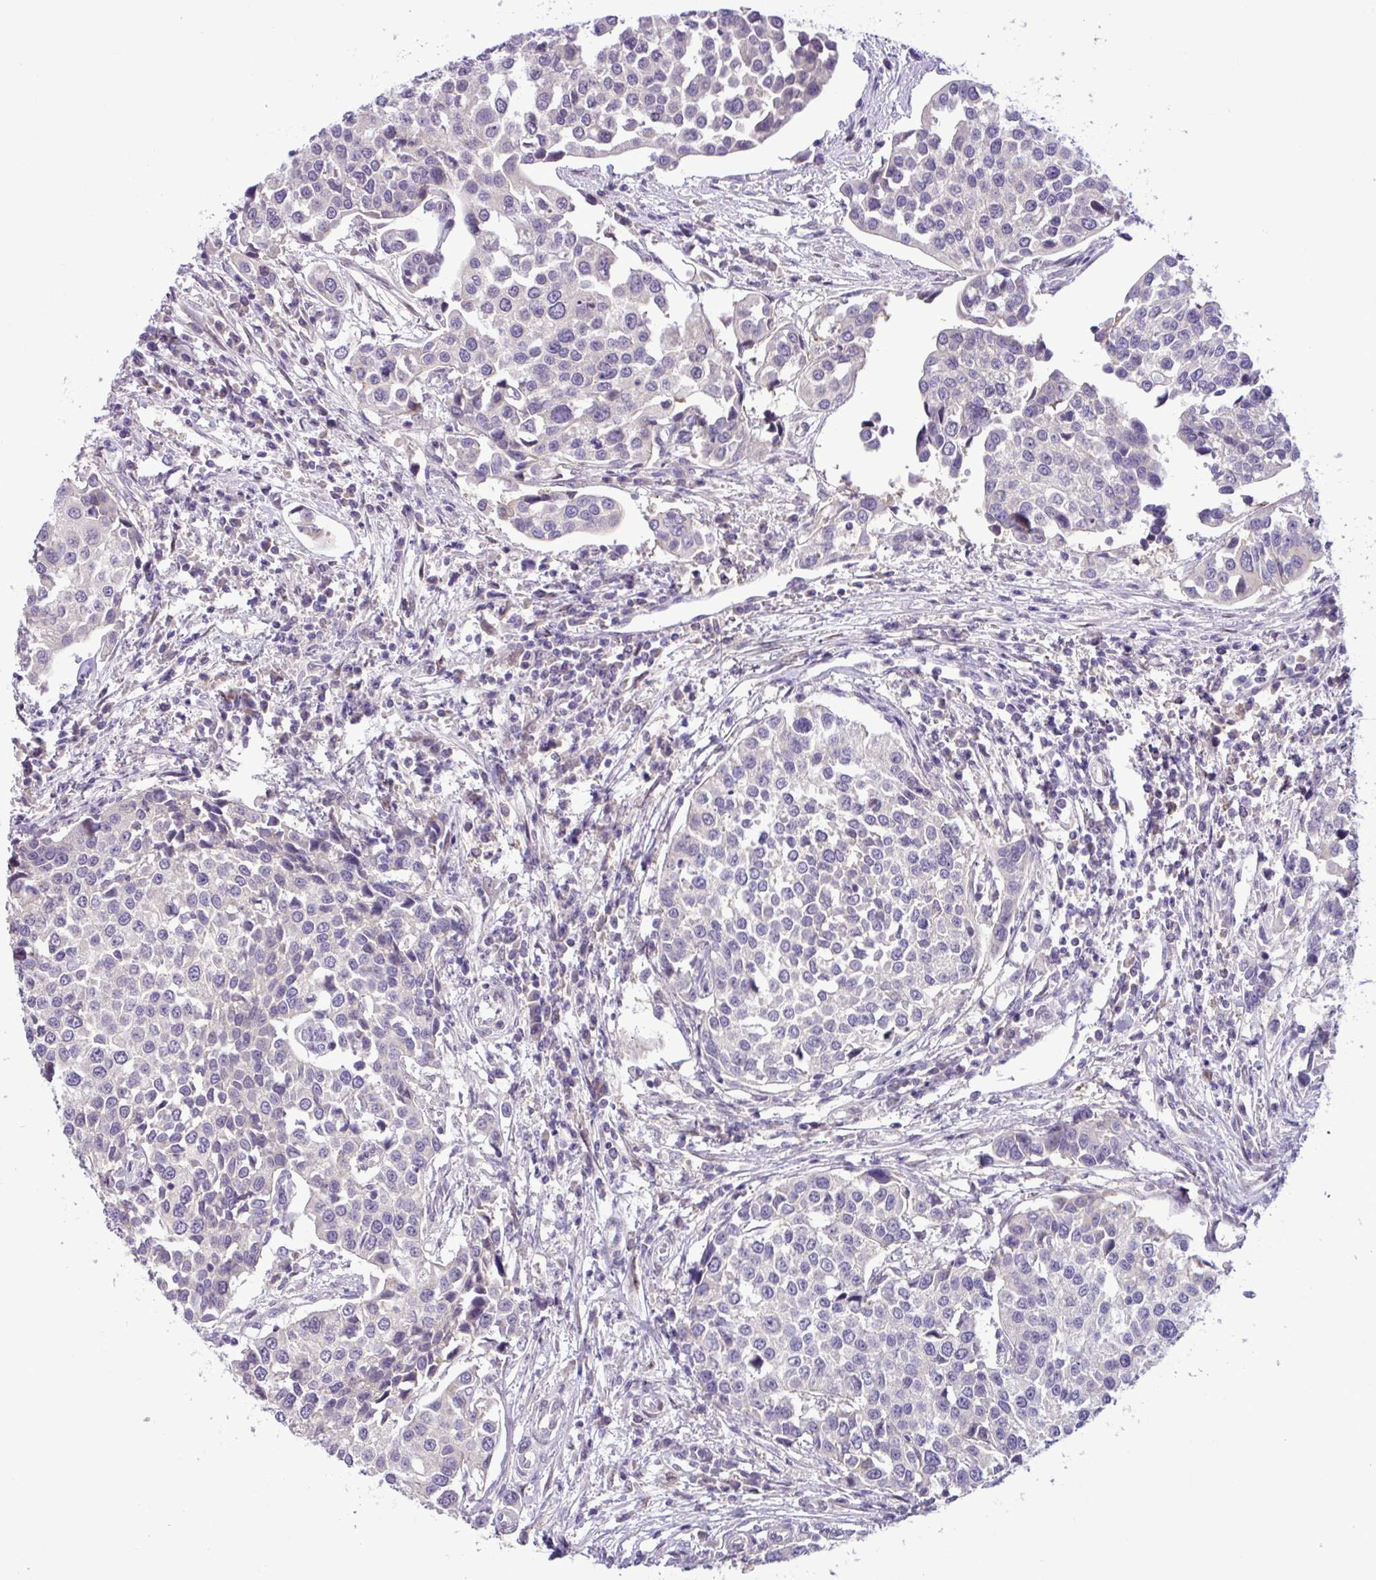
{"staining": {"intensity": "negative", "quantity": "none", "location": "none"}, "tissue": "urothelial cancer", "cell_type": "Tumor cells", "image_type": "cancer", "snomed": [{"axis": "morphology", "description": "Urothelial carcinoma, Low grade"}, {"axis": "topography", "description": "Urinary bladder"}], "caption": "Image shows no significant protein expression in tumor cells of urothelial cancer. Brightfield microscopy of immunohistochemistry (IHC) stained with DAB (3,3'-diaminobenzidine) (brown) and hematoxylin (blue), captured at high magnification.", "gene": "PNLDC1", "patient": {"sex": "female", "age": 78}}